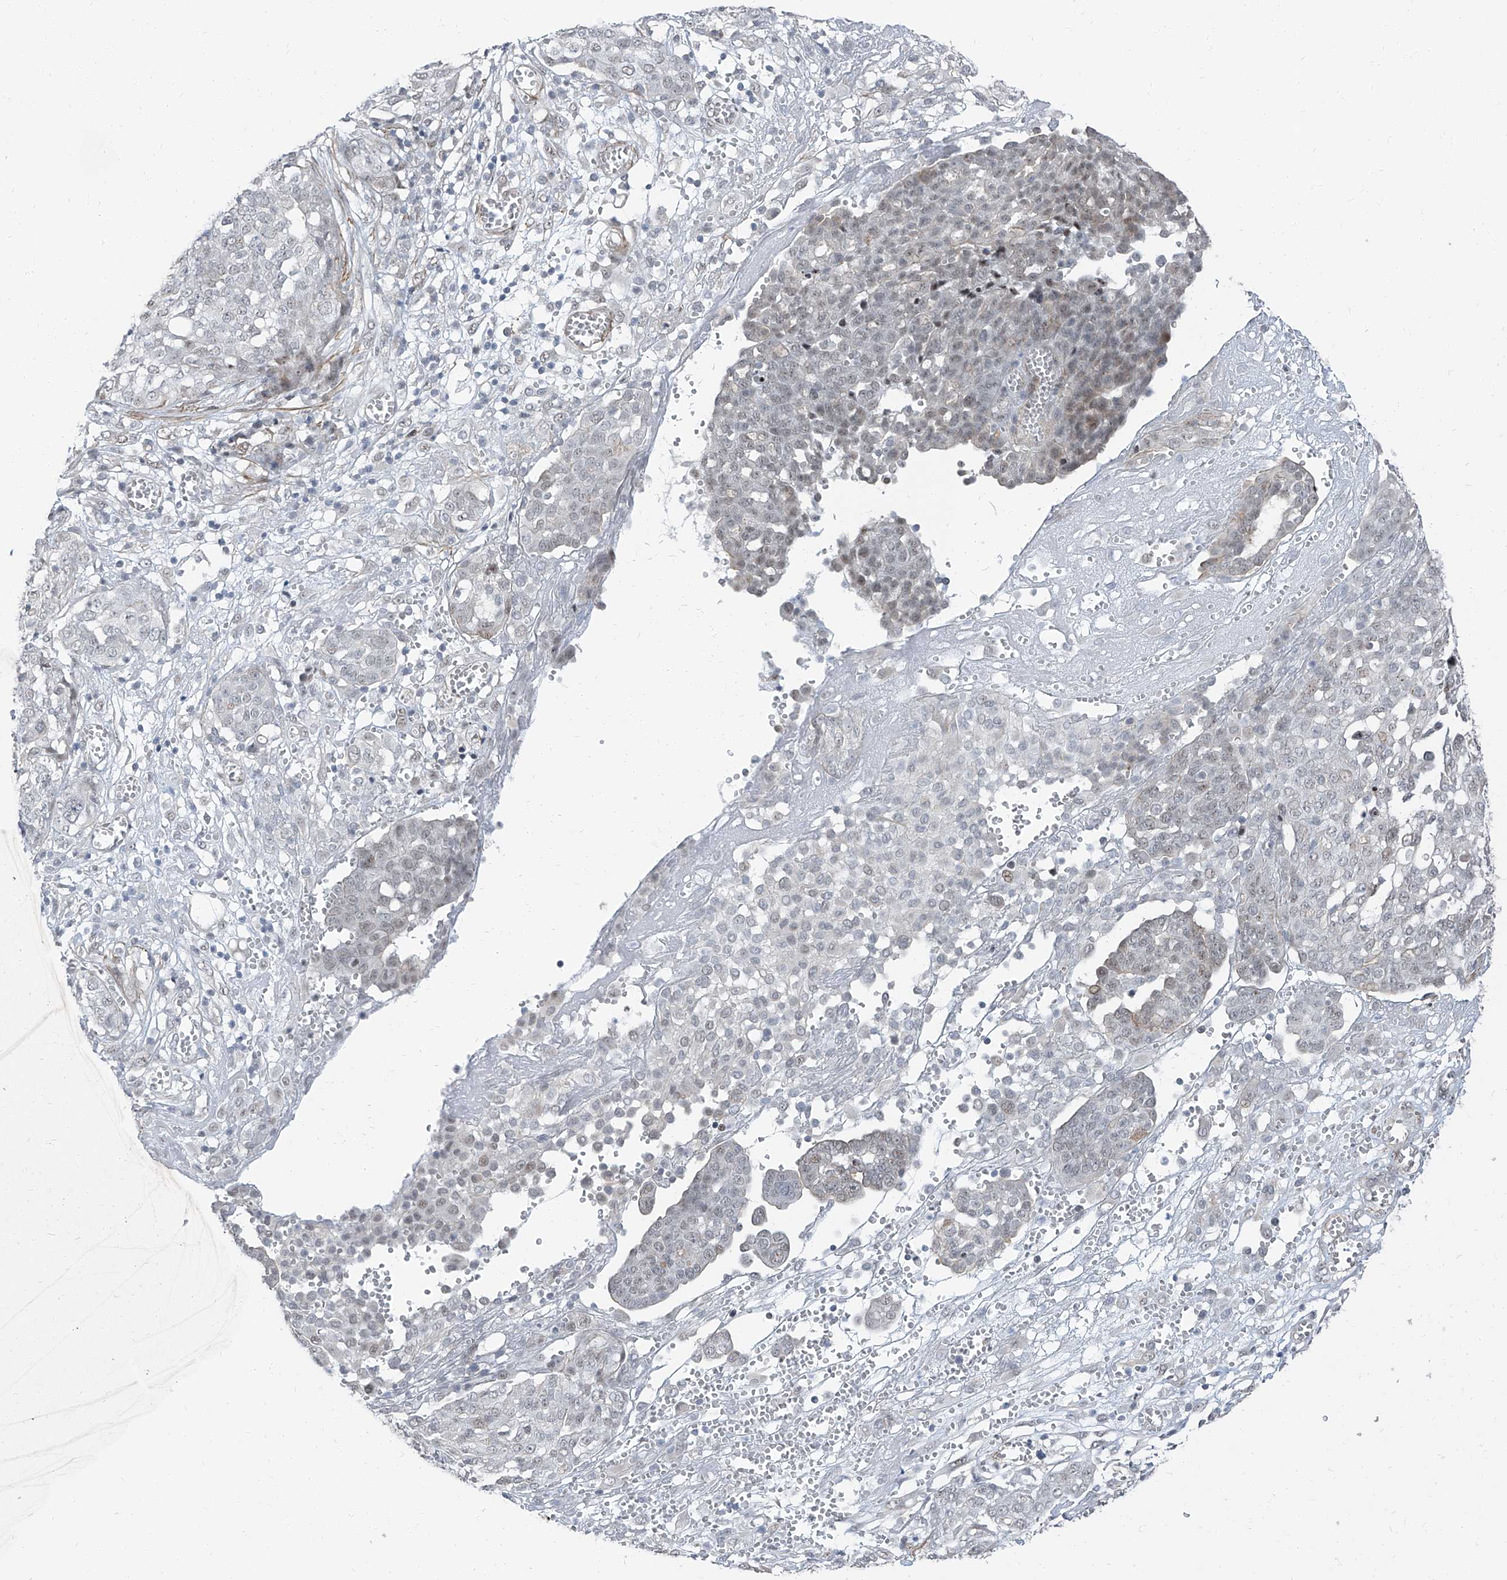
{"staining": {"intensity": "weak", "quantity": "<25%", "location": "nuclear"}, "tissue": "ovarian cancer", "cell_type": "Tumor cells", "image_type": "cancer", "snomed": [{"axis": "morphology", "description": "Cystadenocarcinoma, serous, NOS"}, {"axis": "topography", "description": "Soft tissue"}, {"axis": "topography", "description": "Ovary"}], "caption": "Immunohistochemistry (IHC) histopathology image of neoplastic tissue: human ovarian serous cystadenocarcinoma stained with DAB (3,3'-diaminobenzidine) displays no significant protein positivity in tumor cells.", "gene": "TXLNB", "patient": {"sex": "female", "age": 57}}